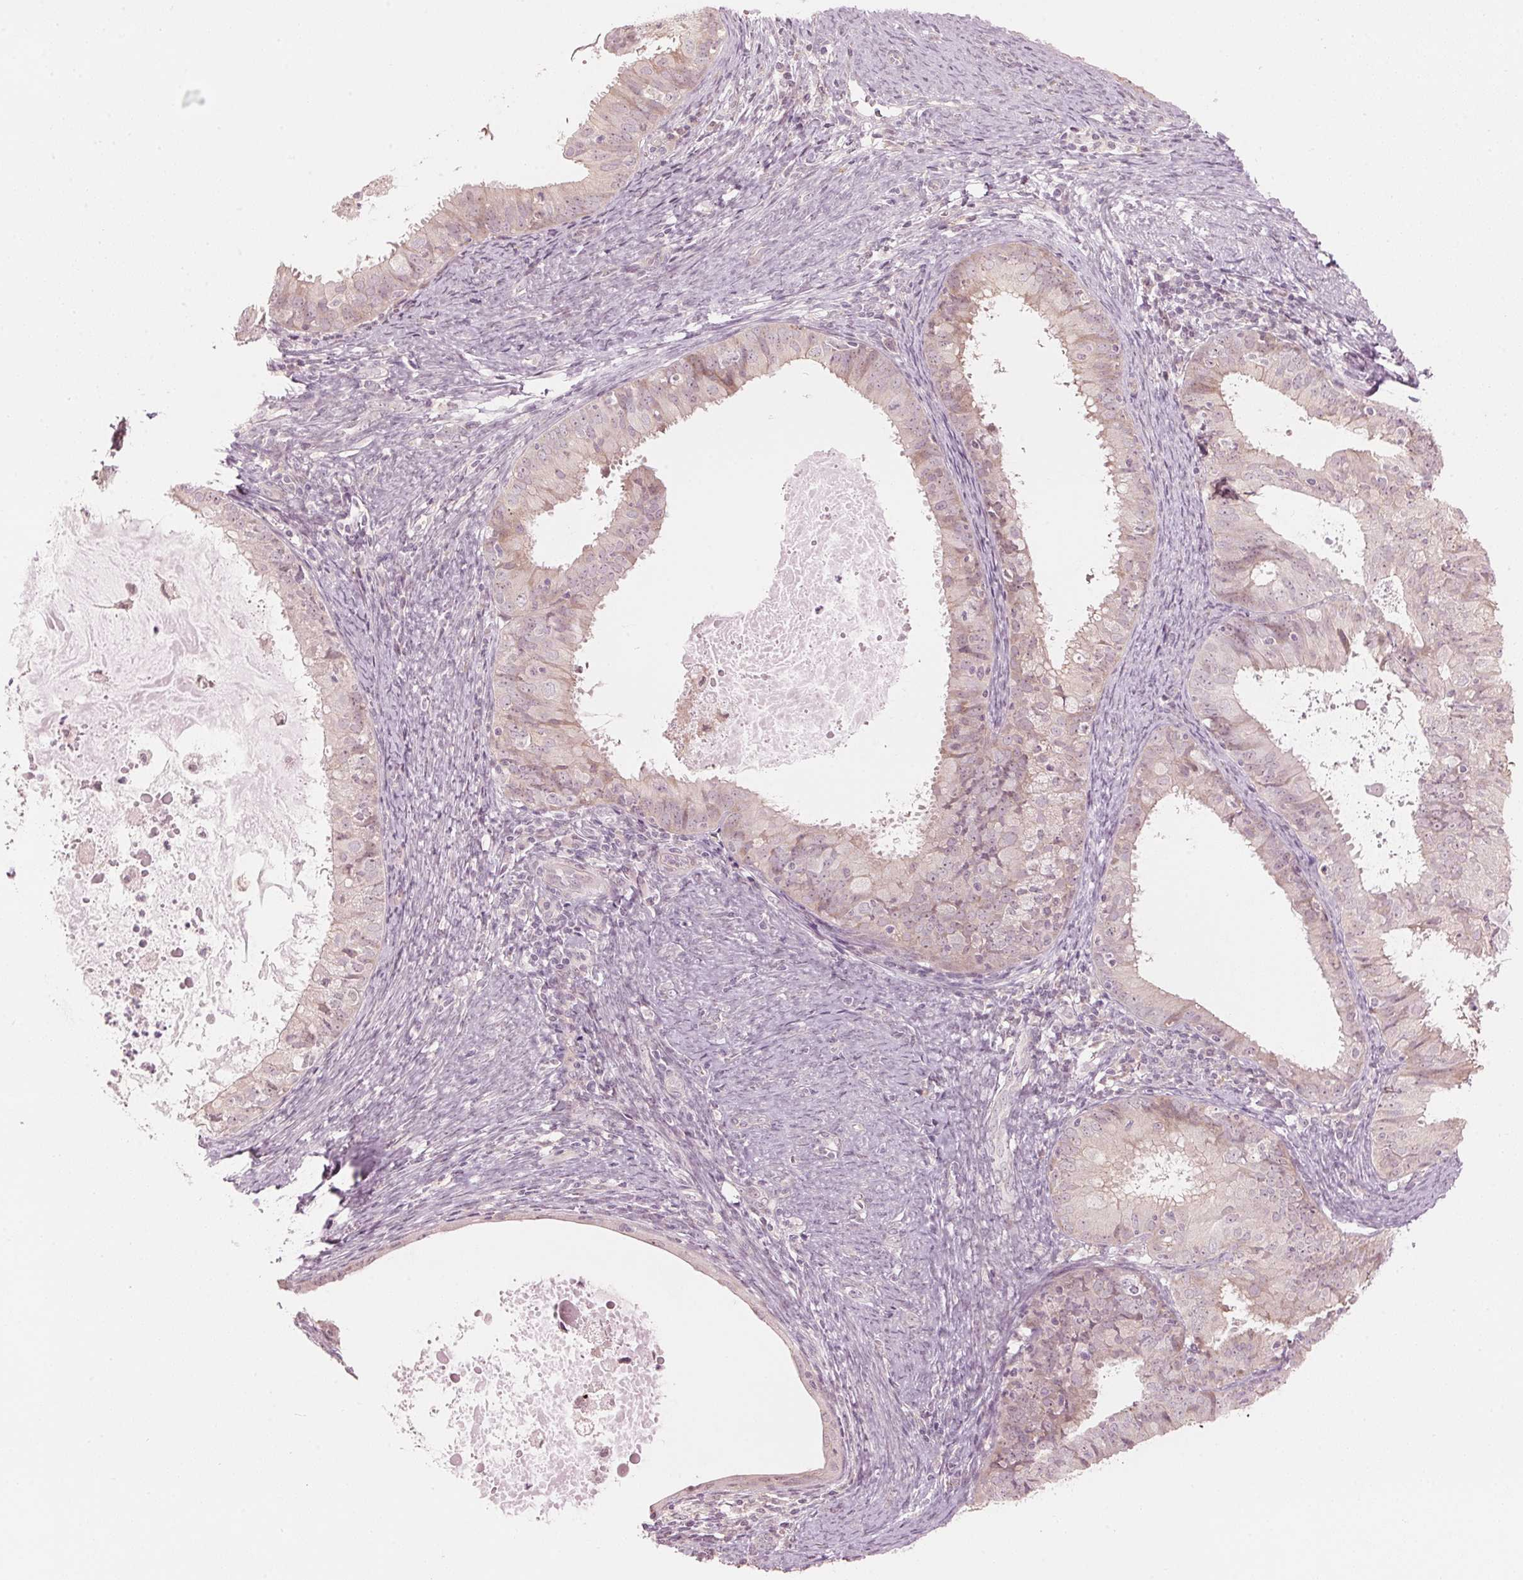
{"staining": {"intensity": "weak", "quantity": "<25%", "location": "cytoplasmic/membranous"}, "tissue": "endometrial cancer", "cell_type": "Tumor cells", "image_type": "cancer", "snomed": [{"axis": "morphology", "description": "Adenocarcinoma, NOS"}, {"axis": "topography", "description": "Endometrium"}], "caption": "Endometrial cancer (adenocarcinoma) stained for a protein using immunohistochemistry (IHC) shows no staining tumor cells.", "gene": "TMED6", "patient": {"sex": "female", "age": 57}}